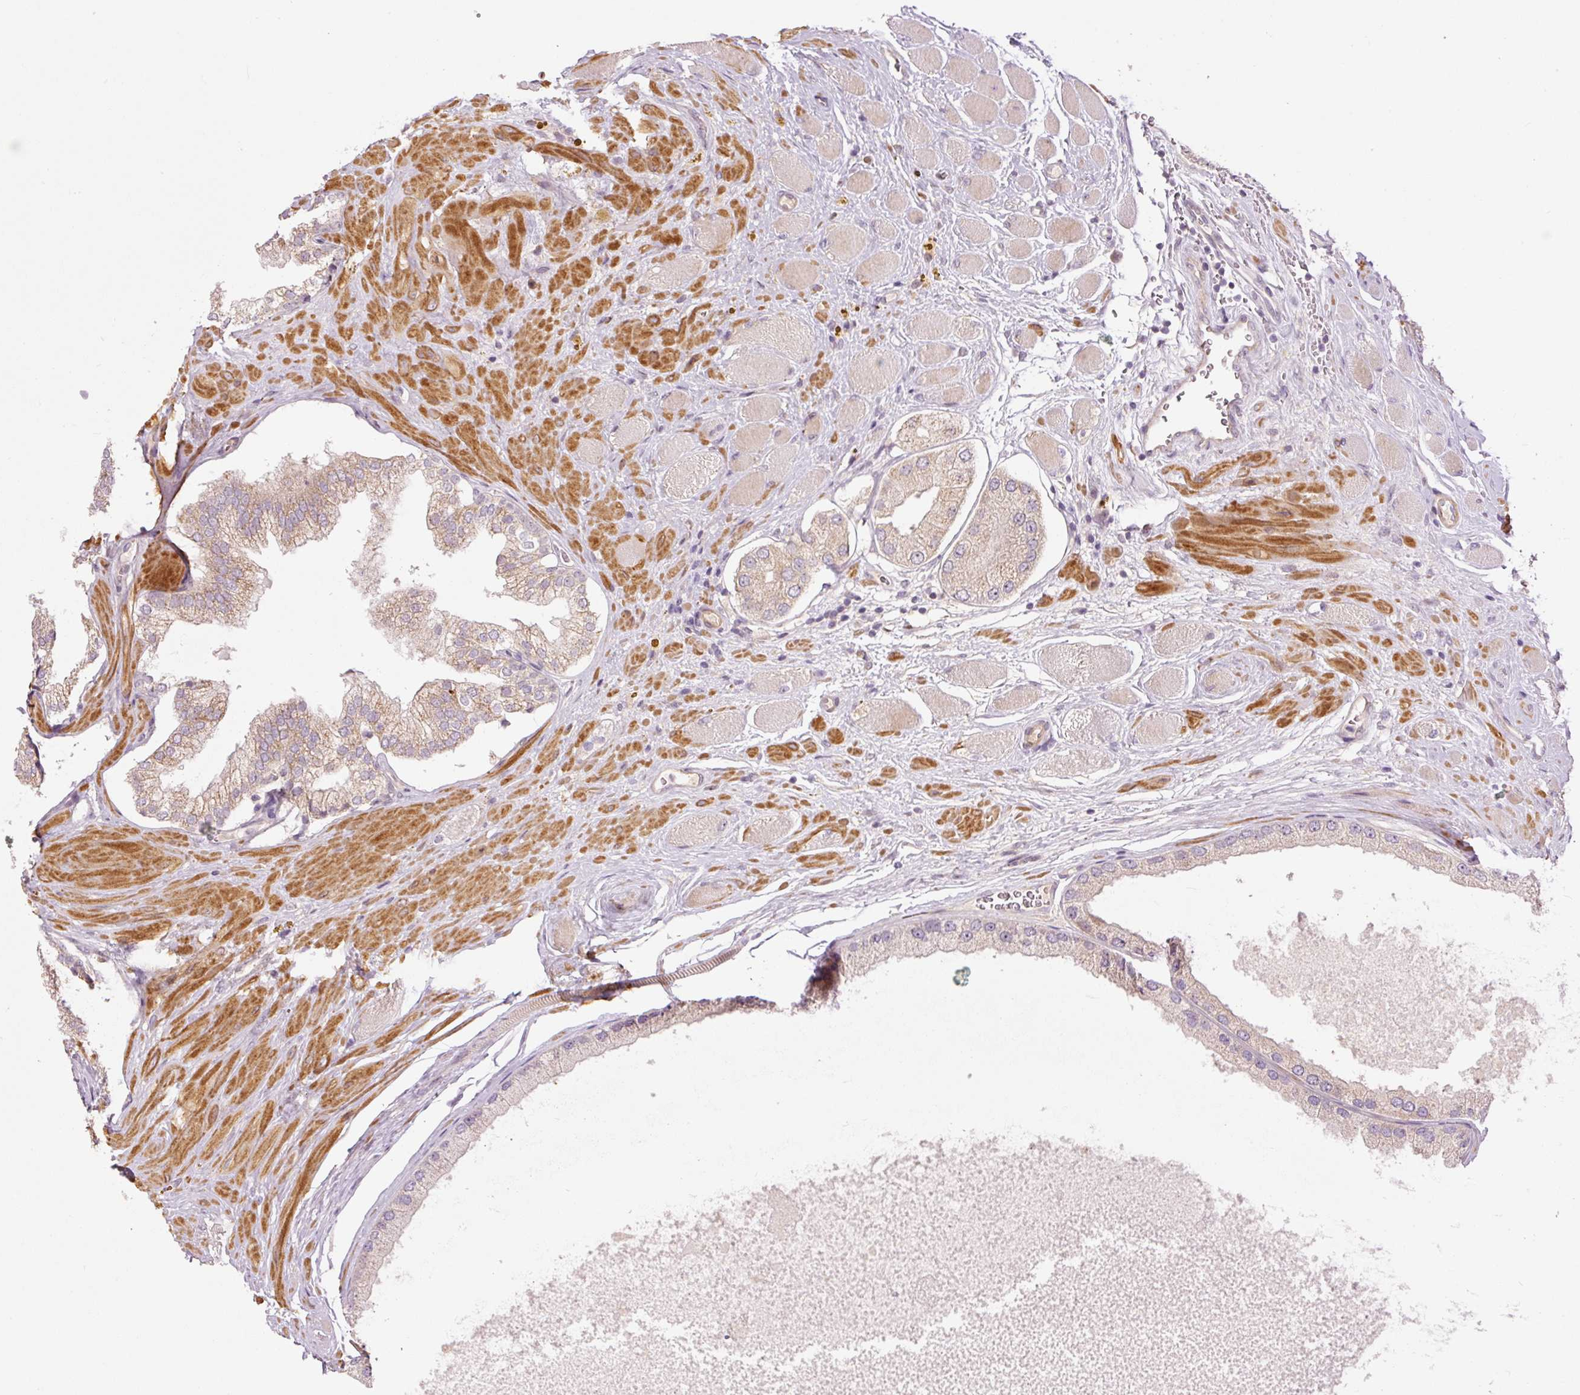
{"staining": {"intensity": "weak", "quantity": "<25%", "location": "cytoplasmic/membranous"}, "tissue": "prostate cancer", "cell_type": "Tumor cells", "image_type": "cancer", "snomed": [{"axis": "morphology", "description": "Adenocarcinoma, Low grade"}, {"axis": "topography", "description": "Prostate"}], "caption": "IHC micrograph of prostate adenocarcinoma (low-grade) stained for a protein (brown), which demonstrates no positivity in tumor cells. The staining is performed using DAB brown chromogen with nuclei counter-stained in using hematoxylin.", "gene": "SLC29A3", "patient": {"sex": "male", "age": 42}}